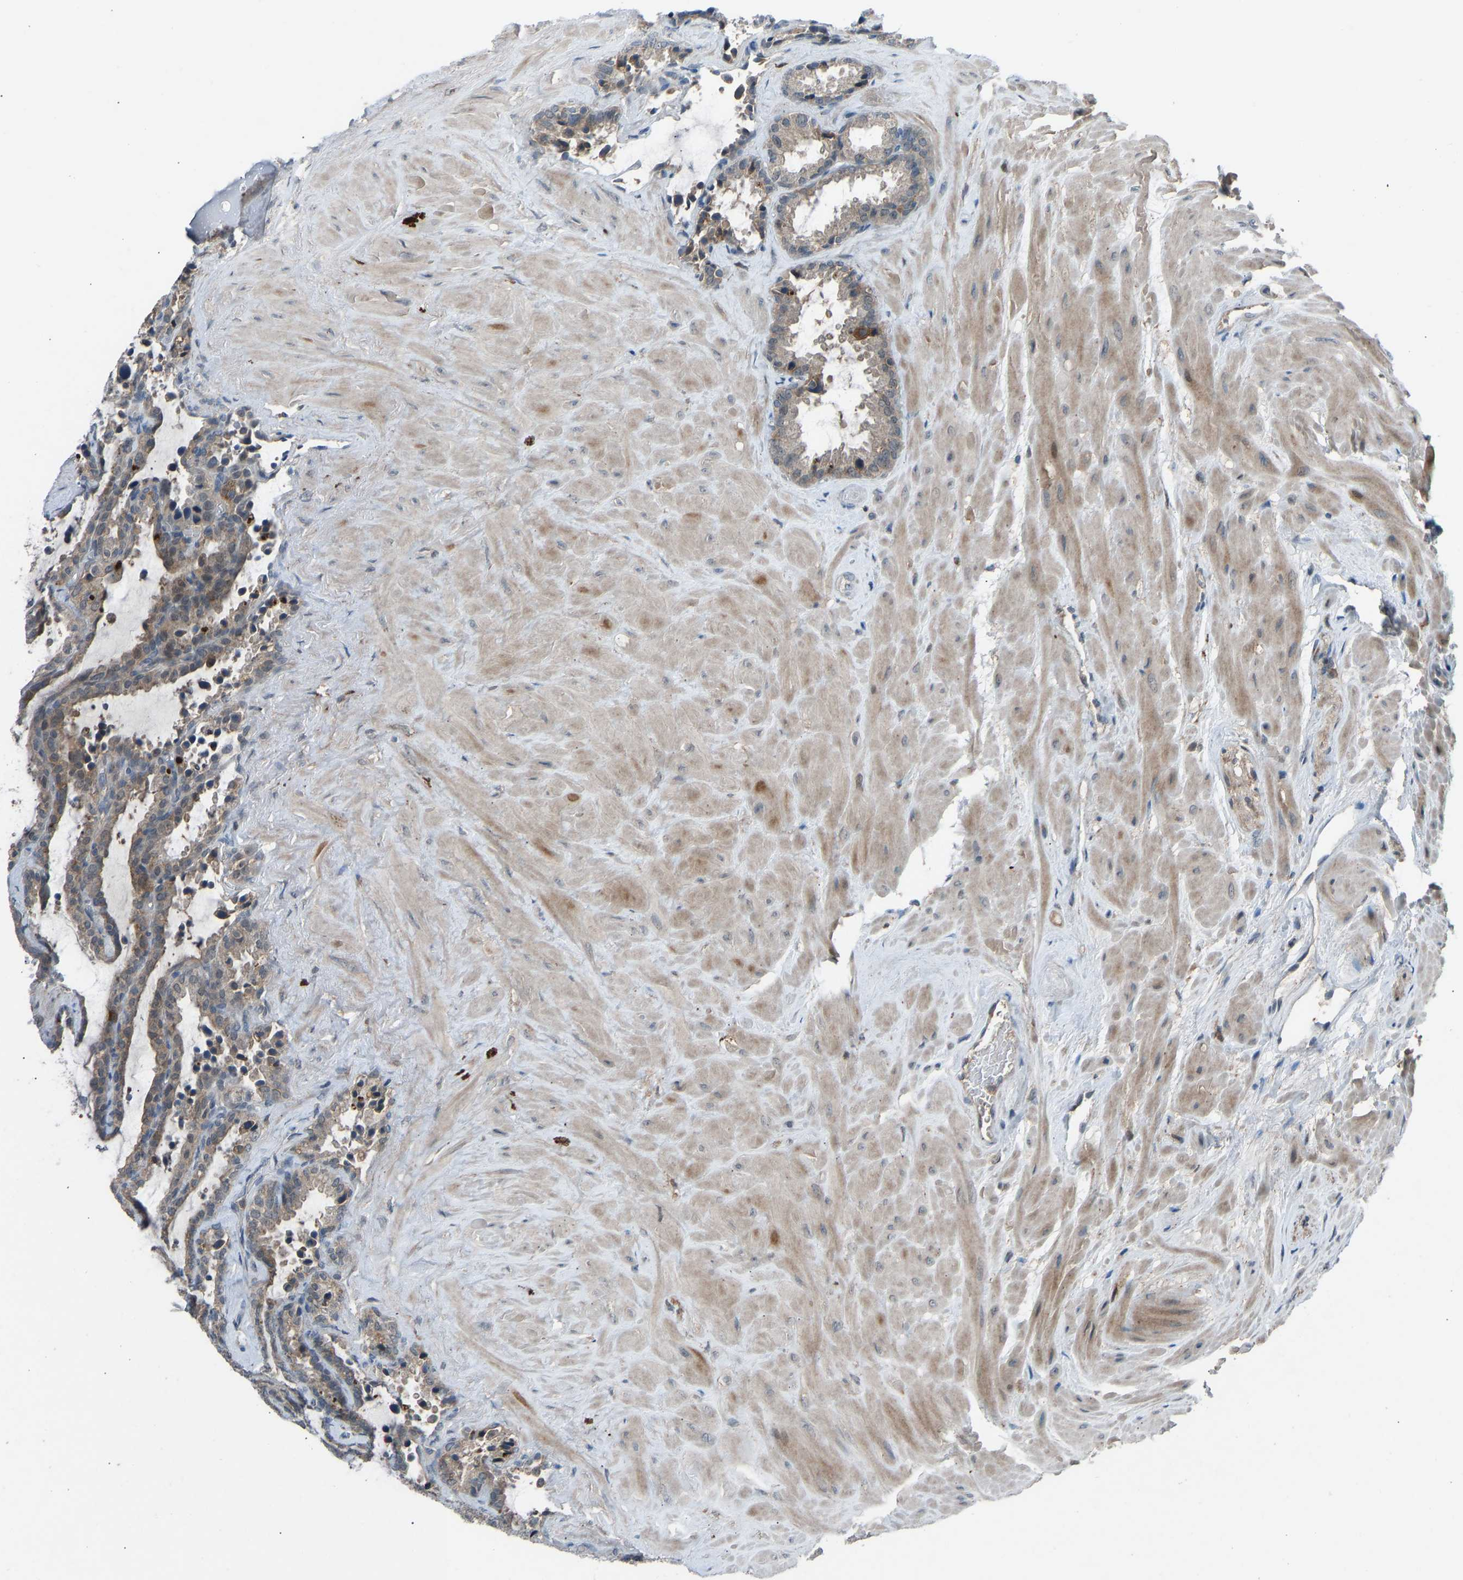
{"staining": {"intensity": "moderate", "quantity": ">75%", "location": "cytoplasmic/membranous"}, "tissue": "seminal vesicle", "cell_type": "Glandular cells", "image_type": "normal", "snomed": [{"axis": "morphology", "description": "Normal tissue, NOS"}, {"axis": "topography", "description": "Seminal veicle"}], "caption": "IHC (DAB) staining of normal human seminal vesicle demonstrates moderate cytoplasmic/membranous protein positivity in about >75% of glandular cells.", "gene": "SLC43A1", "patient": {"sex": "male", "age": 46}}